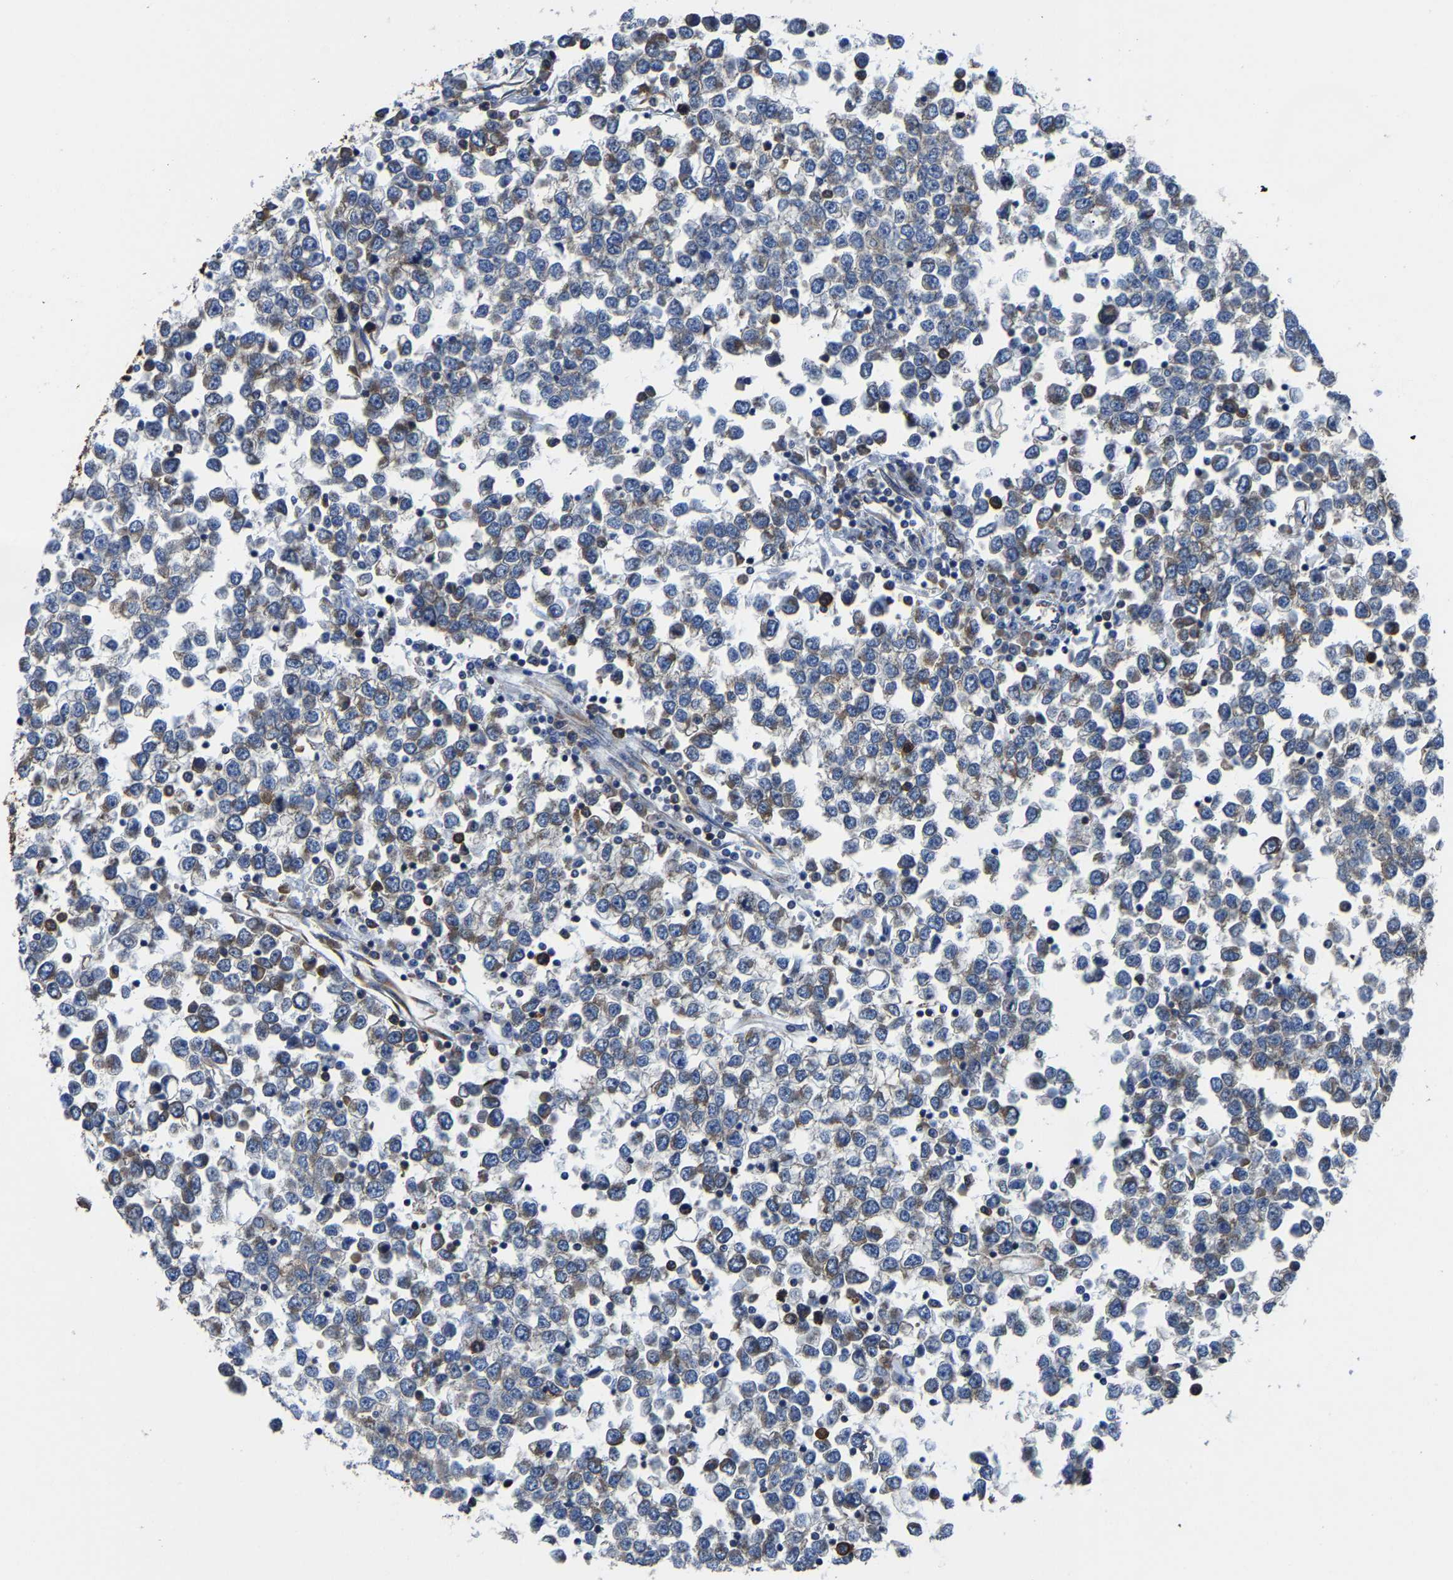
{"staining": {"intensity": "moderate", "quantity": "<25%", "location": "cytoplasmic/membranous"}, "tissue": "testis cancer", "cell_type": "Tumor cells", "image_type": "cancer", "snomed": [{"axis": "morphology", "description": "Seminoma, NOS"}, {"axis": "topography", "description": "Testis"}], "caption": "Testis cancer (seminoma) was stained to show a protein in brown. There is low levels of moderate cytoplasmic/membranous positivity in approximately <25% of tumor cells. (Brightfield microscopy of DAB IHC at high magnification).", "gene": "G3BP2", "patient": {"sex": "male", "age": 65}}